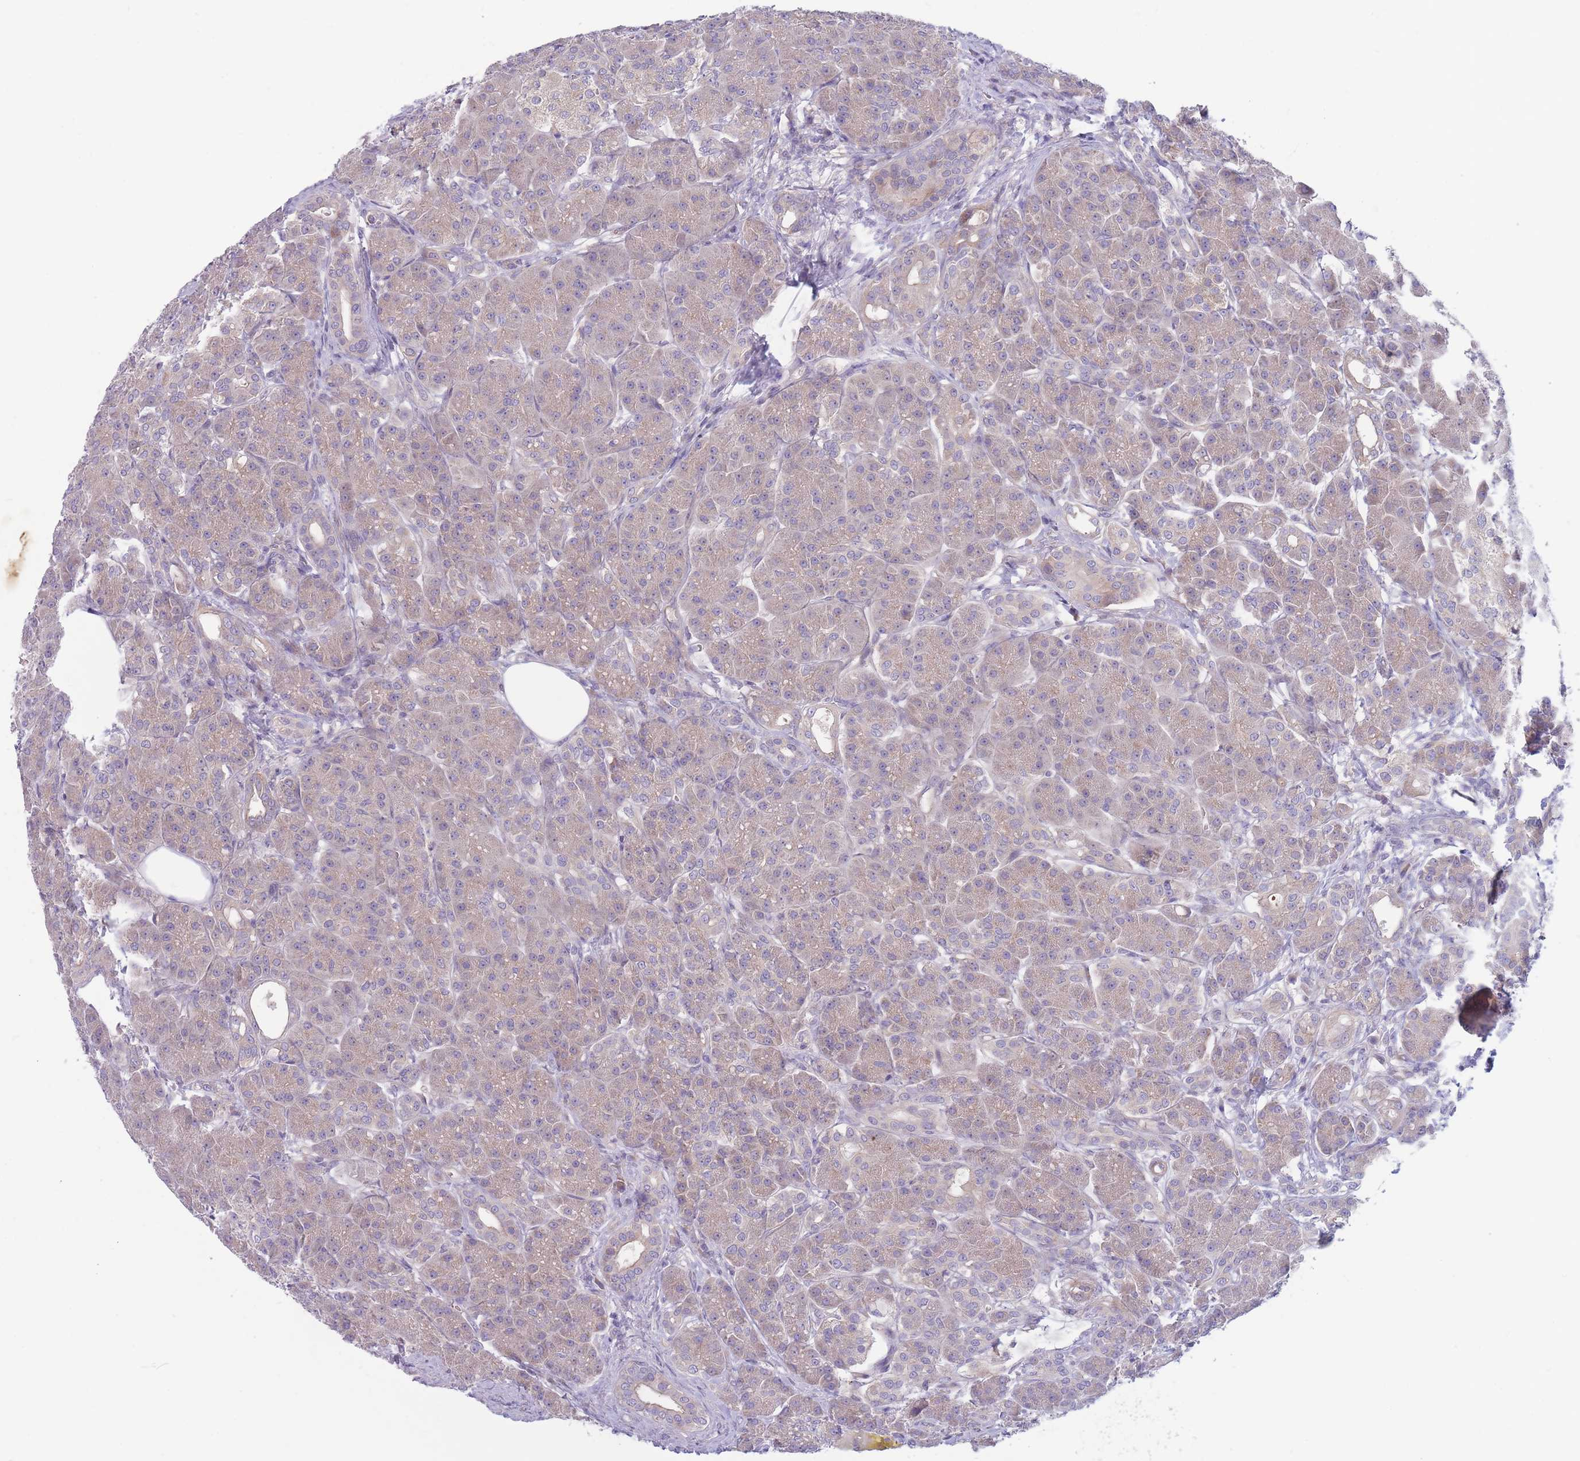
{"staining": {"intensity": "weak", "quantity": ">75%", "location": "cytoplasmic/membranous"}, "tissue": "pancreas", "cell_type": "Exocrine glandular cells", "image_type": "normal", "snomed": [{"axis": "morphology", "description": "Normal tissue, NOS"}, {"axis": "topography", "description": "Pancreas"}], "caption": "A low amount of weak cytoplasmic/membranous expression is present in about >75% of exocrine glandular cells in benign pancreas. The staining was performed using DAB, with brown indicating positive protein expression. Nuclei are stained blue with hematoxylin.", "gene": "PNPLA5", "patient": {"sex": "male", "age": 63}}